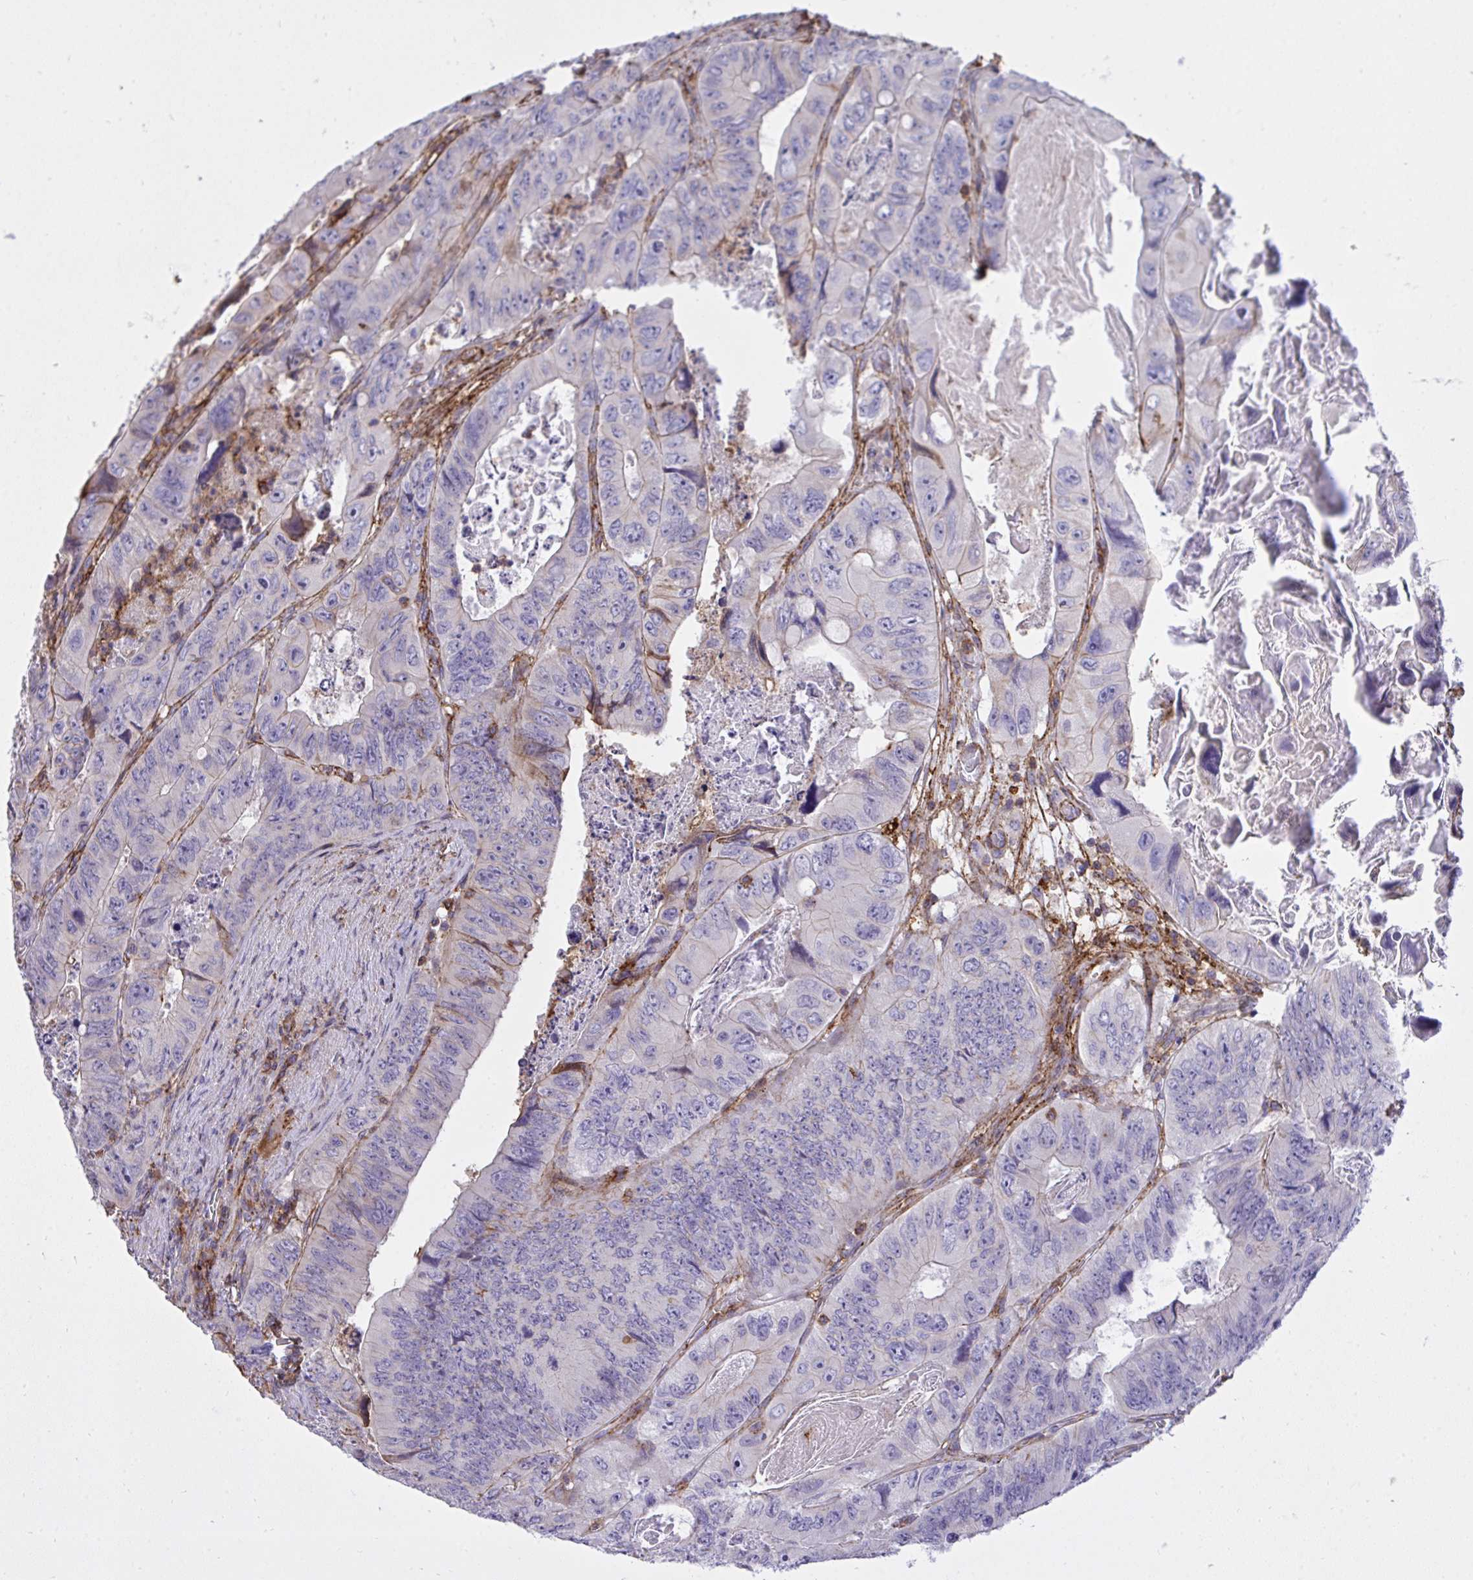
{"staining": {"intensity": "negative", "quantity": "none", "location": "none"}, "tissue": "colorectal cancer", "cell_type": "Tumor cells", "image_type": "cancer", "snomed": [{"axis": "morphology", "description": "Adenocarcinoma, NOS"}, {"axis": "topography", "description": "Colon"}], "caption": "Tumor cells are negative for protein expression in human colorectal cancer. Nuclei are stained in blue.", "gene": "ERI1", "patient": {"sex": "female", "age": 84}}